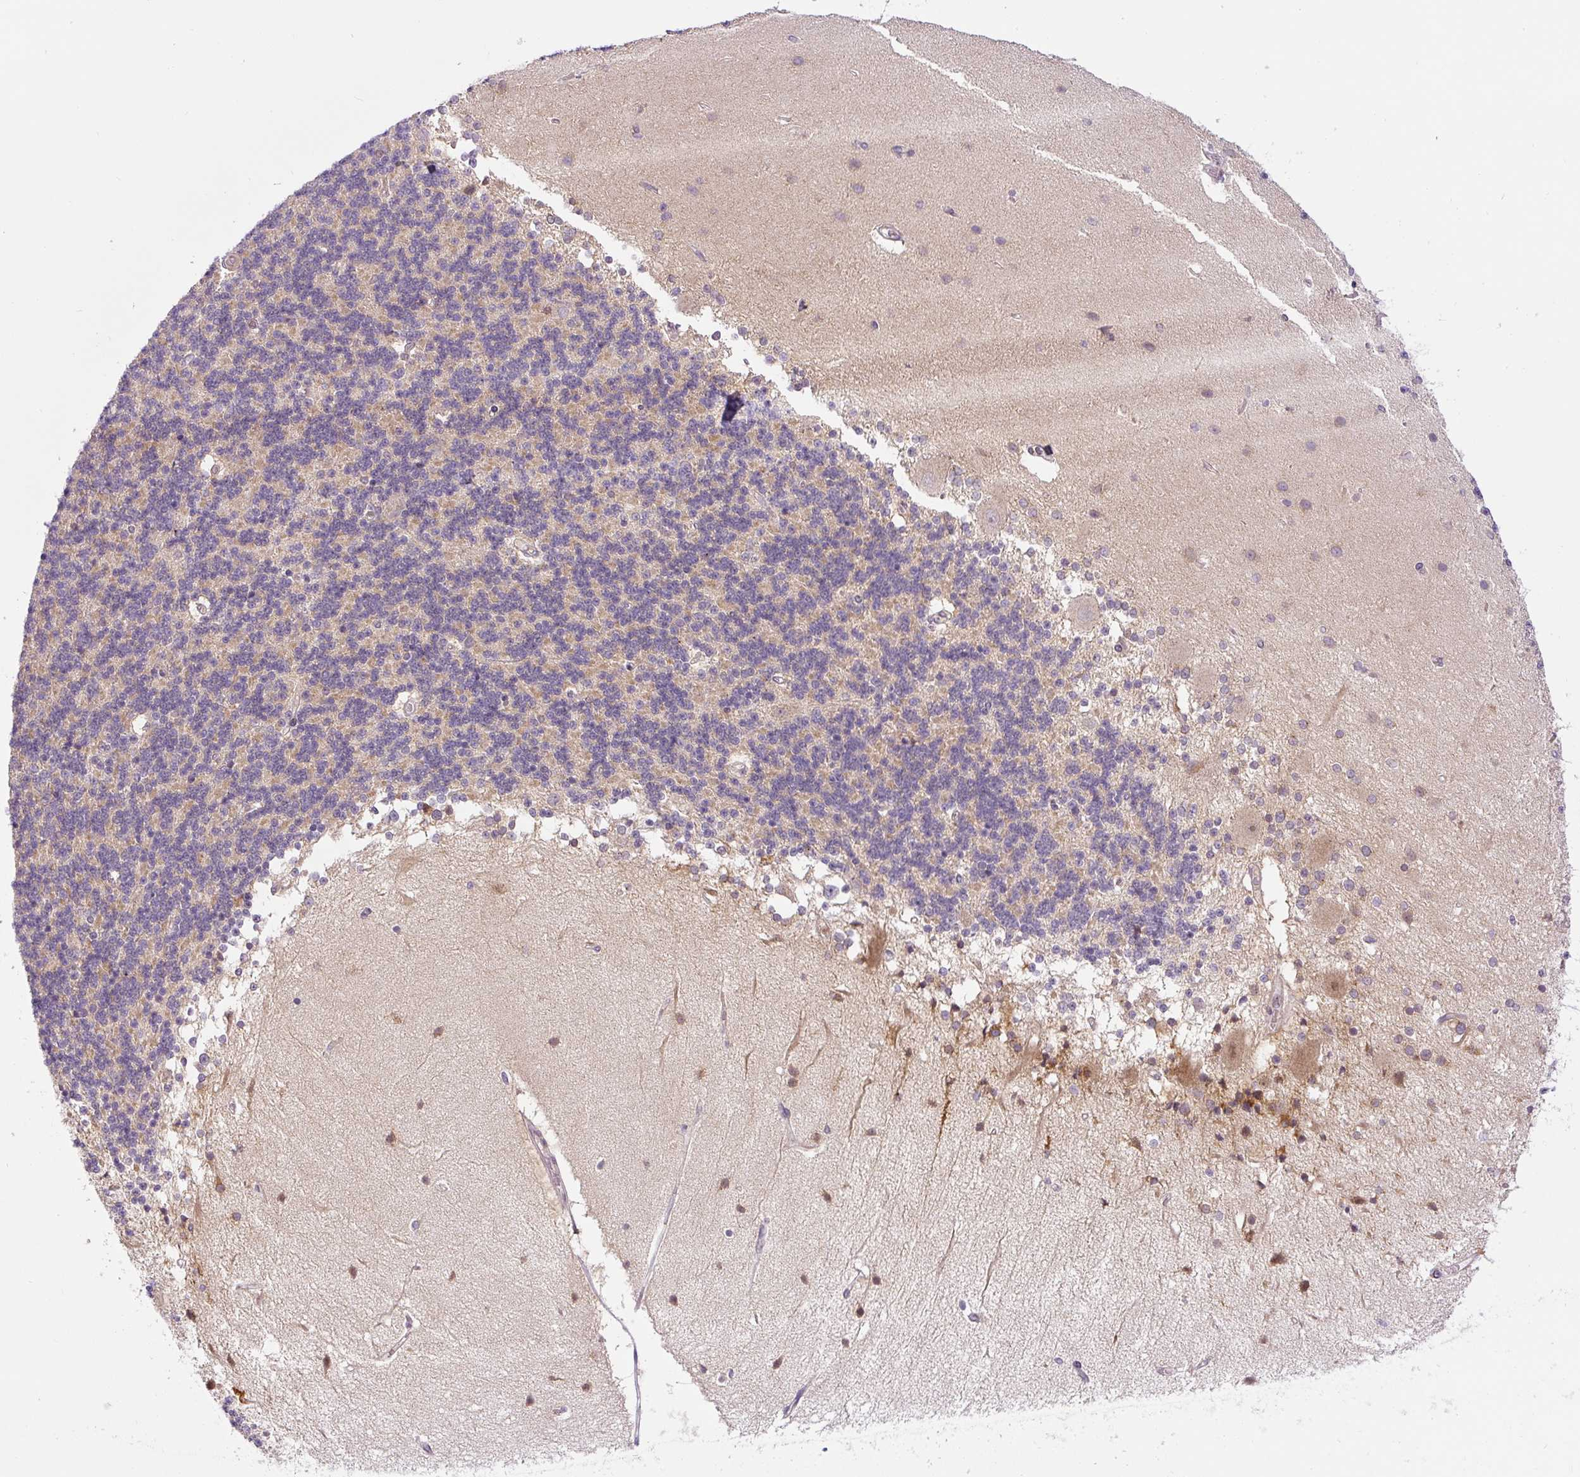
{"staining": {"intensity": "weak", "quantity": "25%-75%", "location": "cytoplasmic/membranous"}, "tissue": "cerebellum", "cell_type": "Cells in granular layer", "image_type": "normal", "snomed": [{"axis": "morphology", "description": "Normal tissue, NOS"}, {"axis": "topography", "description": "Cerebellum"}], "caption": "Immunohistochemical staining of unremarkable cerebellum displays 25%-75% levels of weak cytoplasmic/membranous protein positivity in about 25%-75% of cells in granular layer.", "gene": "PCM1", "patient": {"sex": "female", "age": 54}}